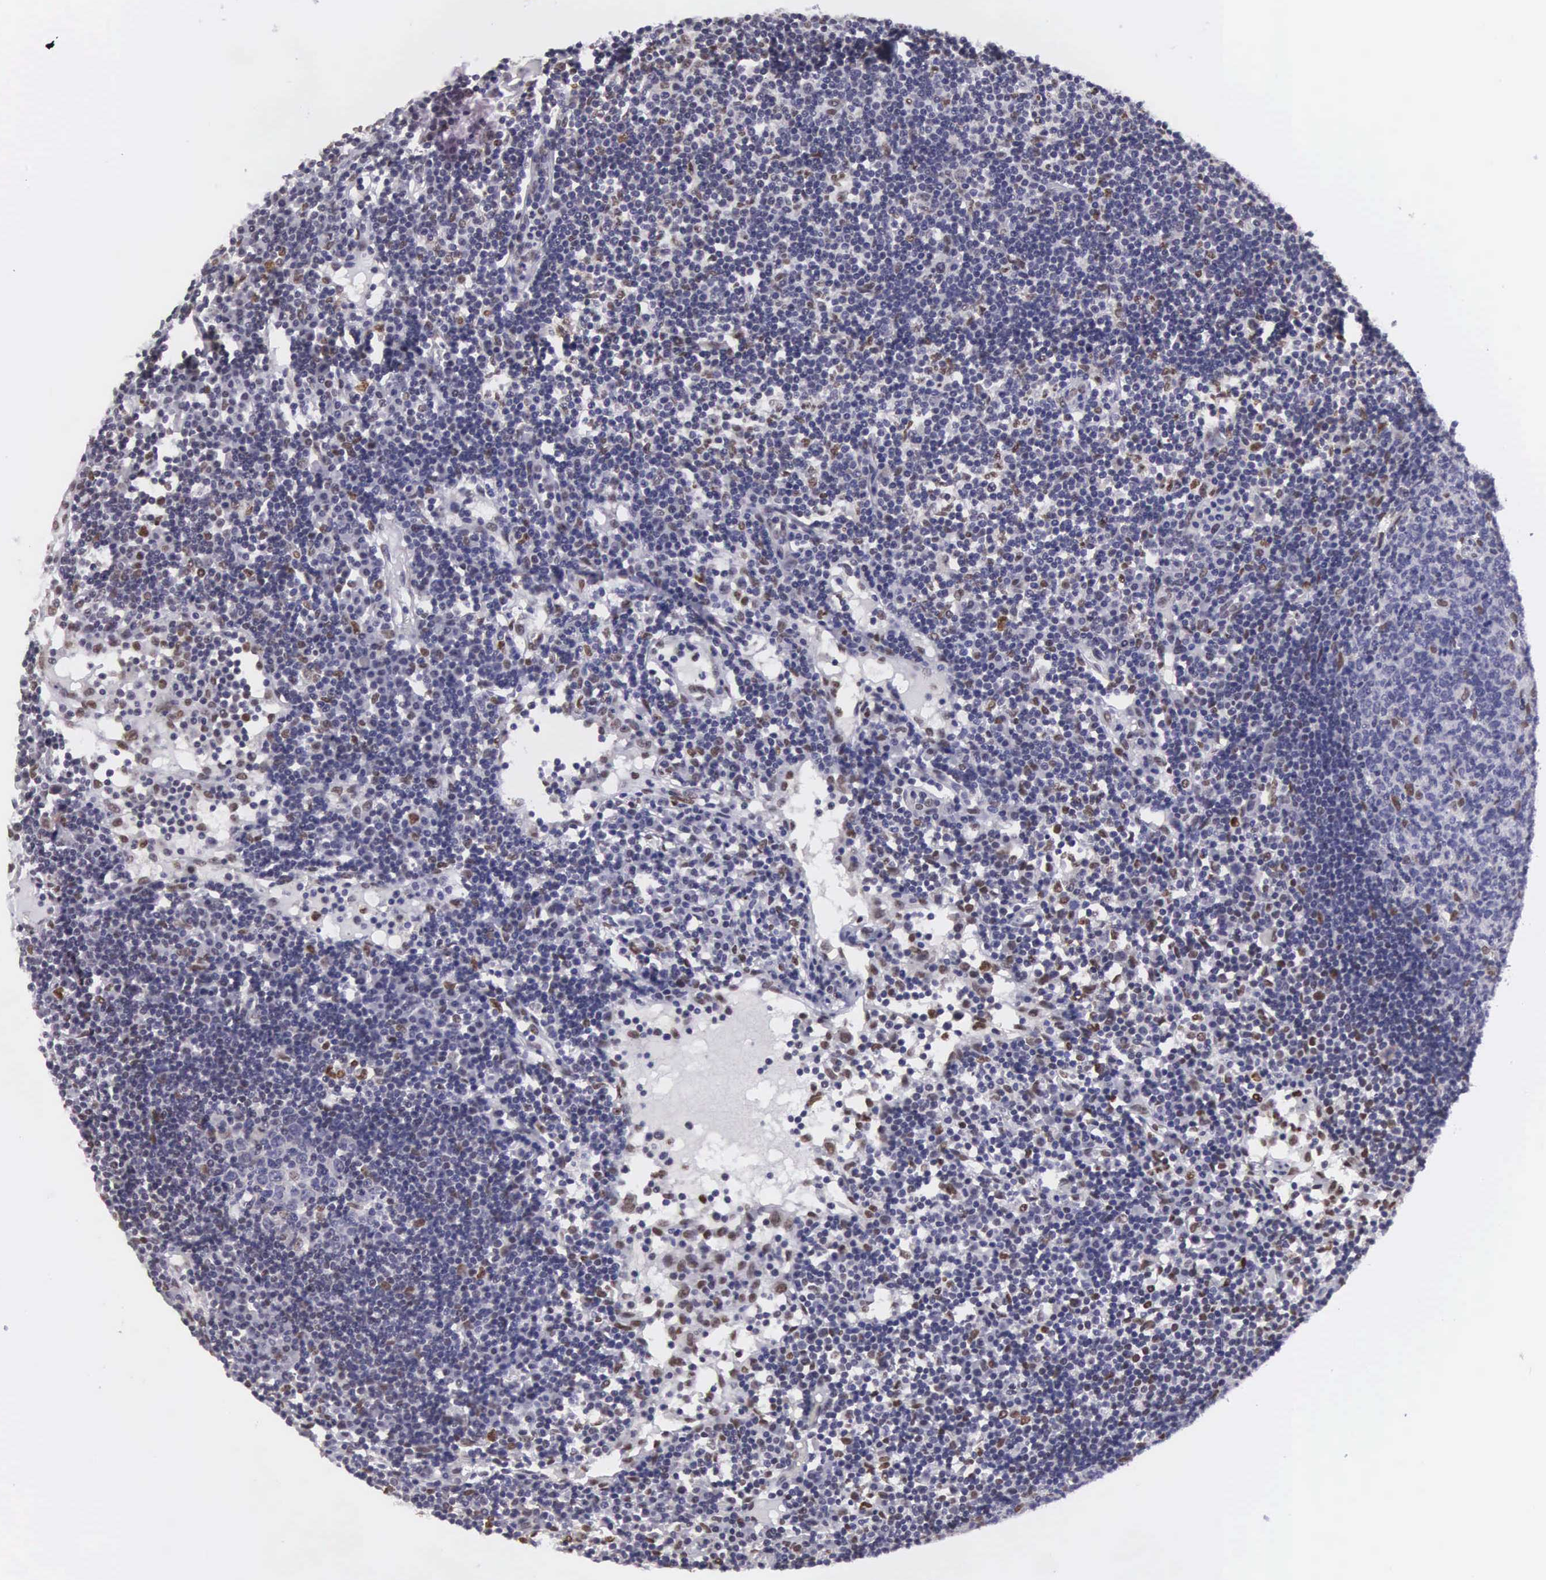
{"staining": {"intensity": "moderate", "quantity": "<25%", "location": "nuclear"}, "tissue": "lymph node", "cell_type": "Germinal center cells", "image_type": "normal", "snomed": [{"axis": "morphology", "description": "Normal tissue, NOS"}, {"axis": "topography", "description": "Lymph node"}], "caption": "Brown immunohistochemical staining in benign human lymph node demonstrates moderate nuclear positivity in approximately <25% of germinal center cells. Nuclei are stained in blue.", "gene": "ETV6", "patient": {"sex": "female", "age": 55}}